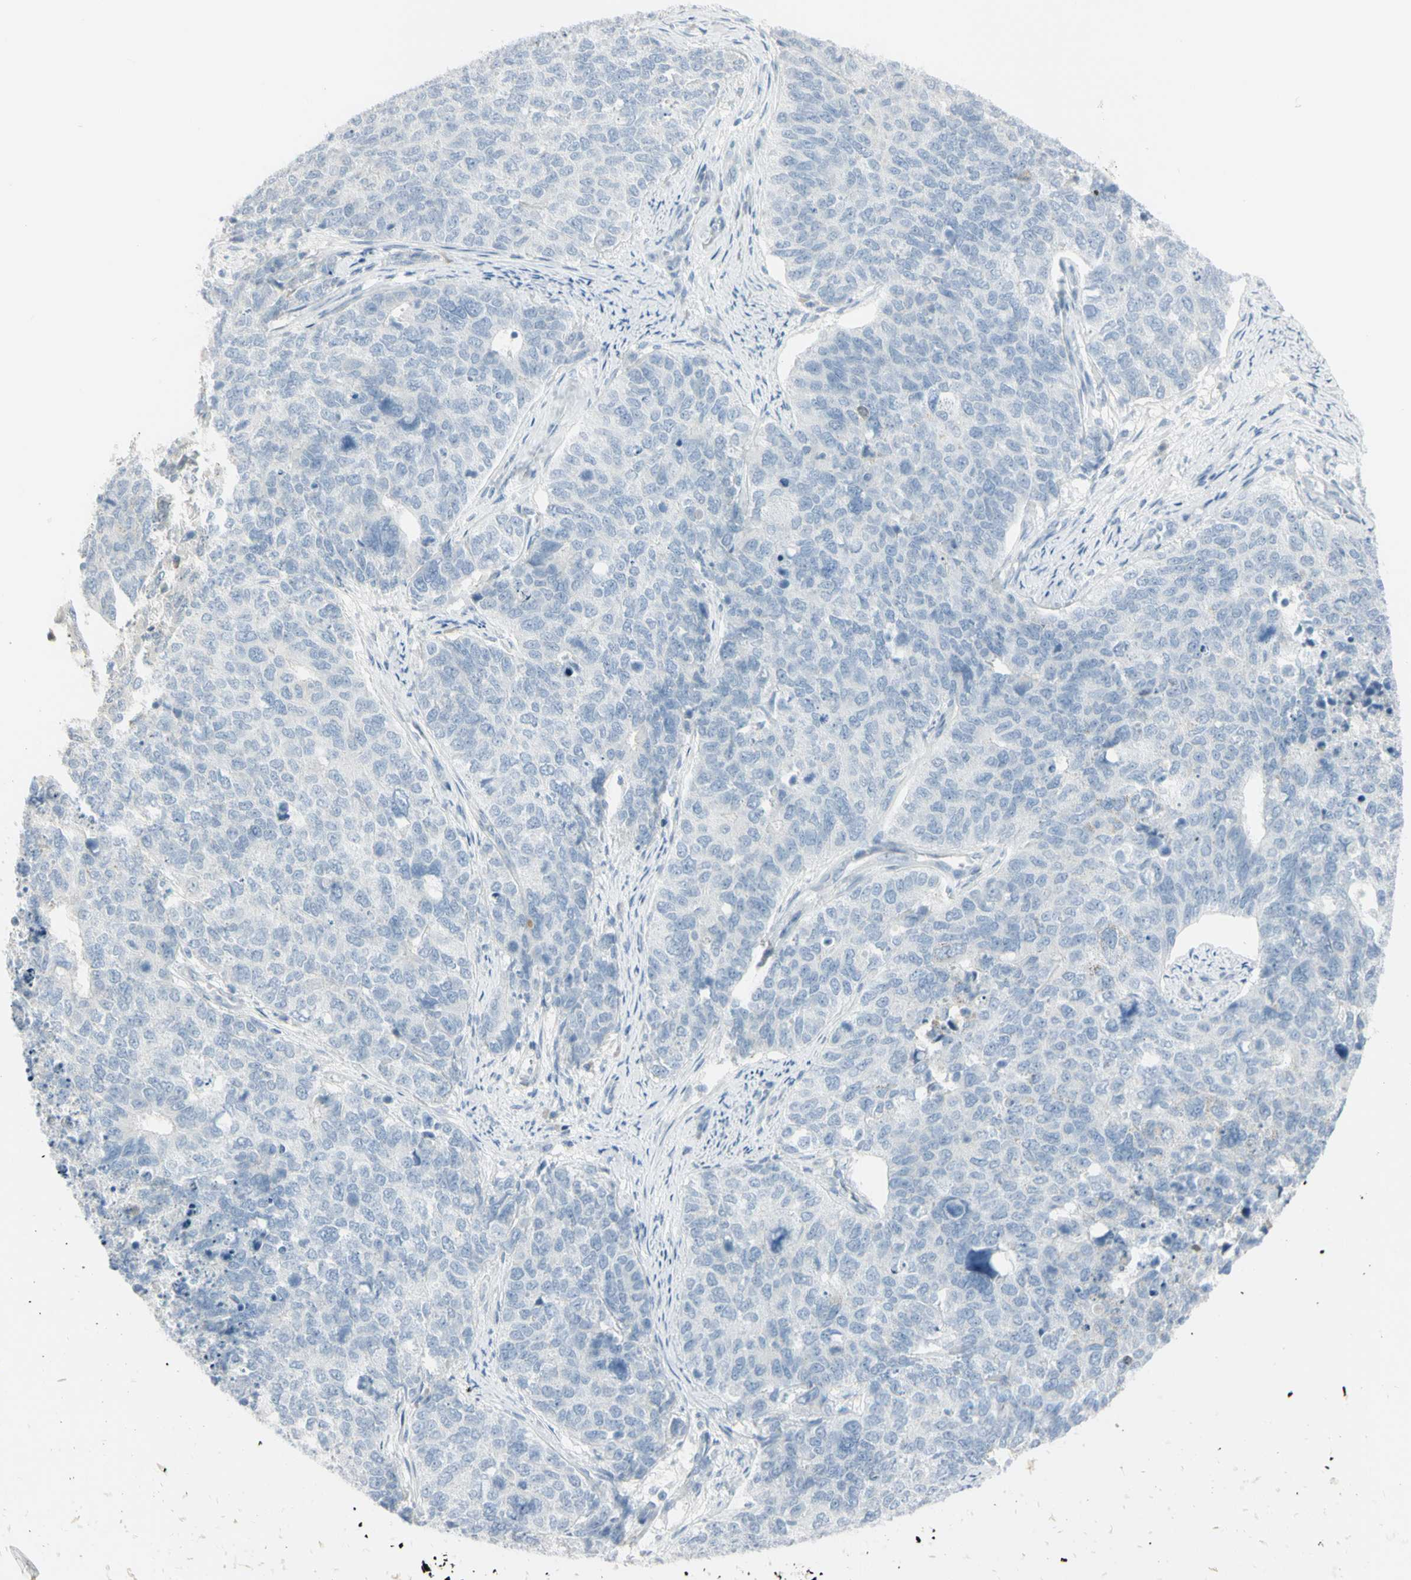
{"staining": {"intensity": "negative", "quantity": "none", "location": "none"}, "tissue": "cervical cancer", "cell_type": "Tumor cells", "image_type": "cancer", "snomed": [{"axis": "morphology", "description": "Squamous cell carcinoma, NOS"}, {"axis": "topography", "description": "Cervix"}], "caption": "Photomicrograph shows no protein staining in tumor cells of squamous cell carcinoma (cervical) tissue.", "gene": "PIP", "patient": {"sex": "female", "age": 63}}